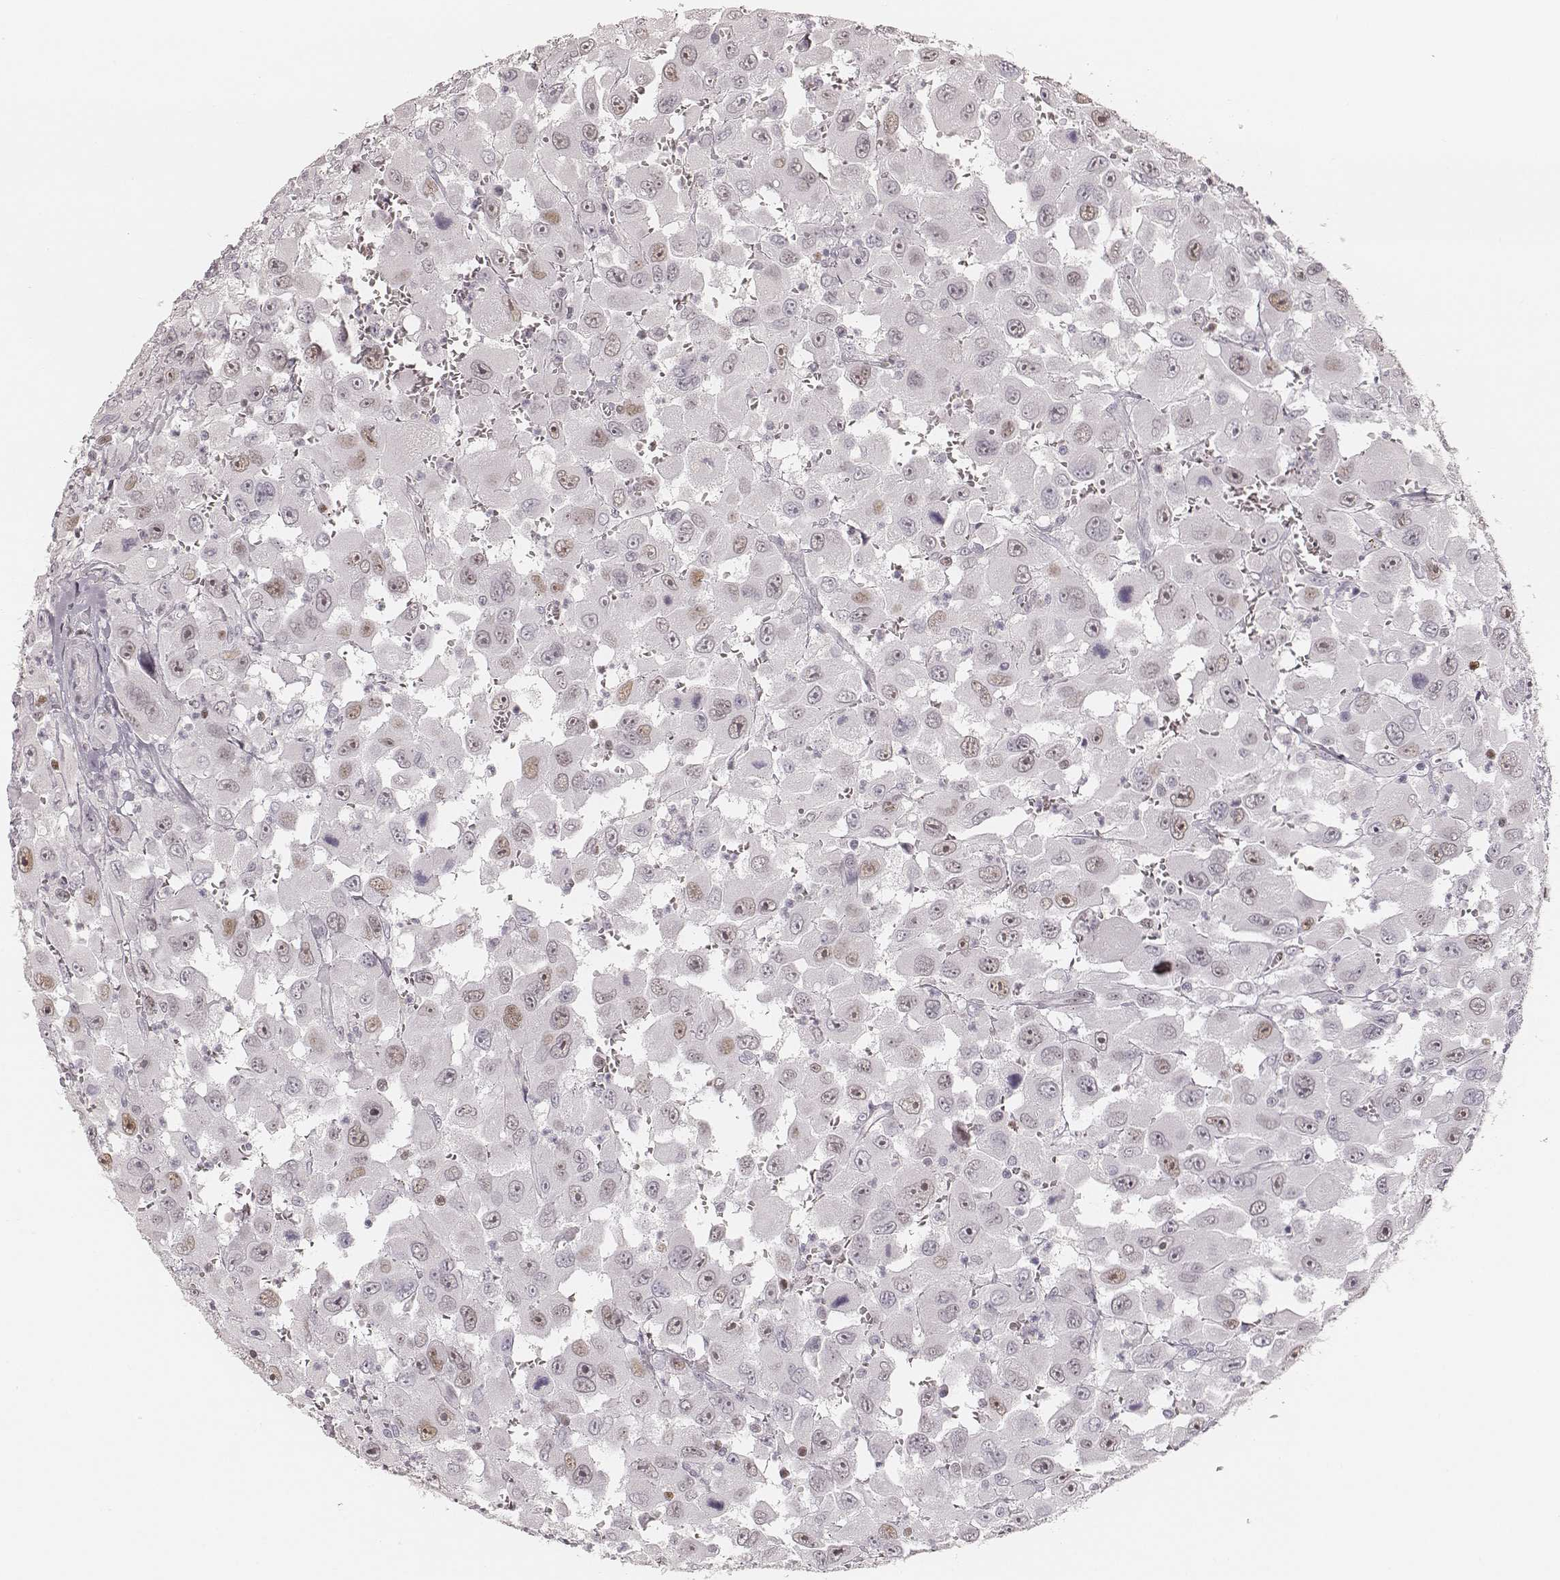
{"staining": {"intensity": "weak", "quantity": "25%-75%", "location": "nuclear"}, "tissue": "head and neck cancer", "cell_type": "Tumor cells", "image_type": "cancer", "snomed": [{"axis": "morphology", "description": "Squamous cell carcinoma, NOS"}, {"axis": "morphology", "description": "Squamous cell carcinoma, metastatic, NOS"}, {"axis": "topography", "description": "Oral tissue"}, {"axis": "topography", "description": "Head-Neck"}], "caption": "A brown stain labels weak nuclear expression of a protein in head and neck cancer tumor cells.", "gene": "TEX37", "patient": {"sex": "female", "age": 85}}